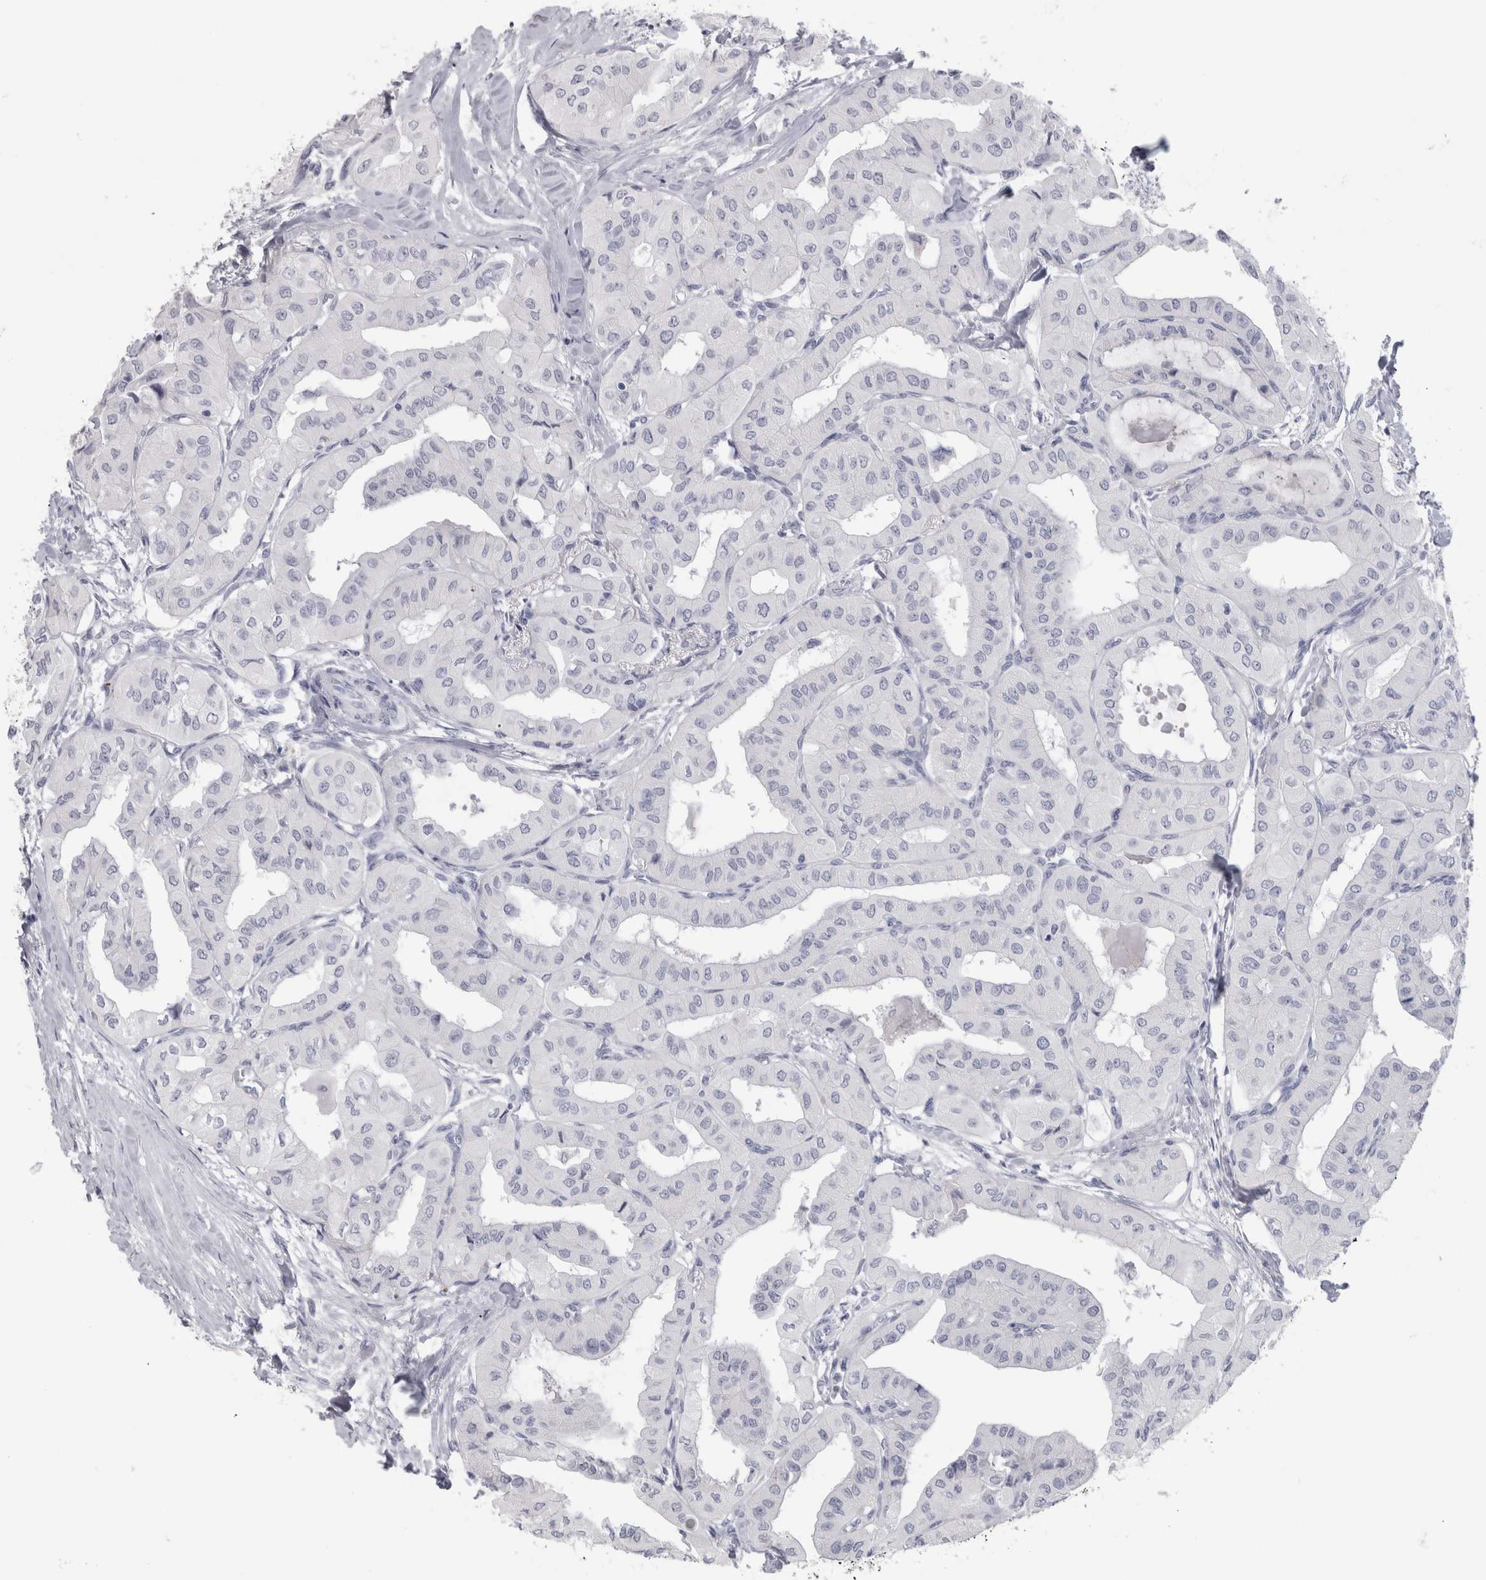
{"staining": {"intensity": "negative", "quantity": "none", "location": "none"}, "tissue": "thyroid cancer", "cell_type": "Tumor cells", "image_type": "cancer", "snomed": [{"axis": "morphology", "description": "Papillary adenocarcinoma, NOS"}, {"axis": "topography", "description": "Thyroid gland"}], "caption": "DAB (3,3'-diaminobenzidine) immunohistochemical staining of human thyroid cancer shows no significant positivity in tumor cells. Nuclei are stained in blue.", "gene": "PTH", "patient": {"sex": "female", "age": 59}}